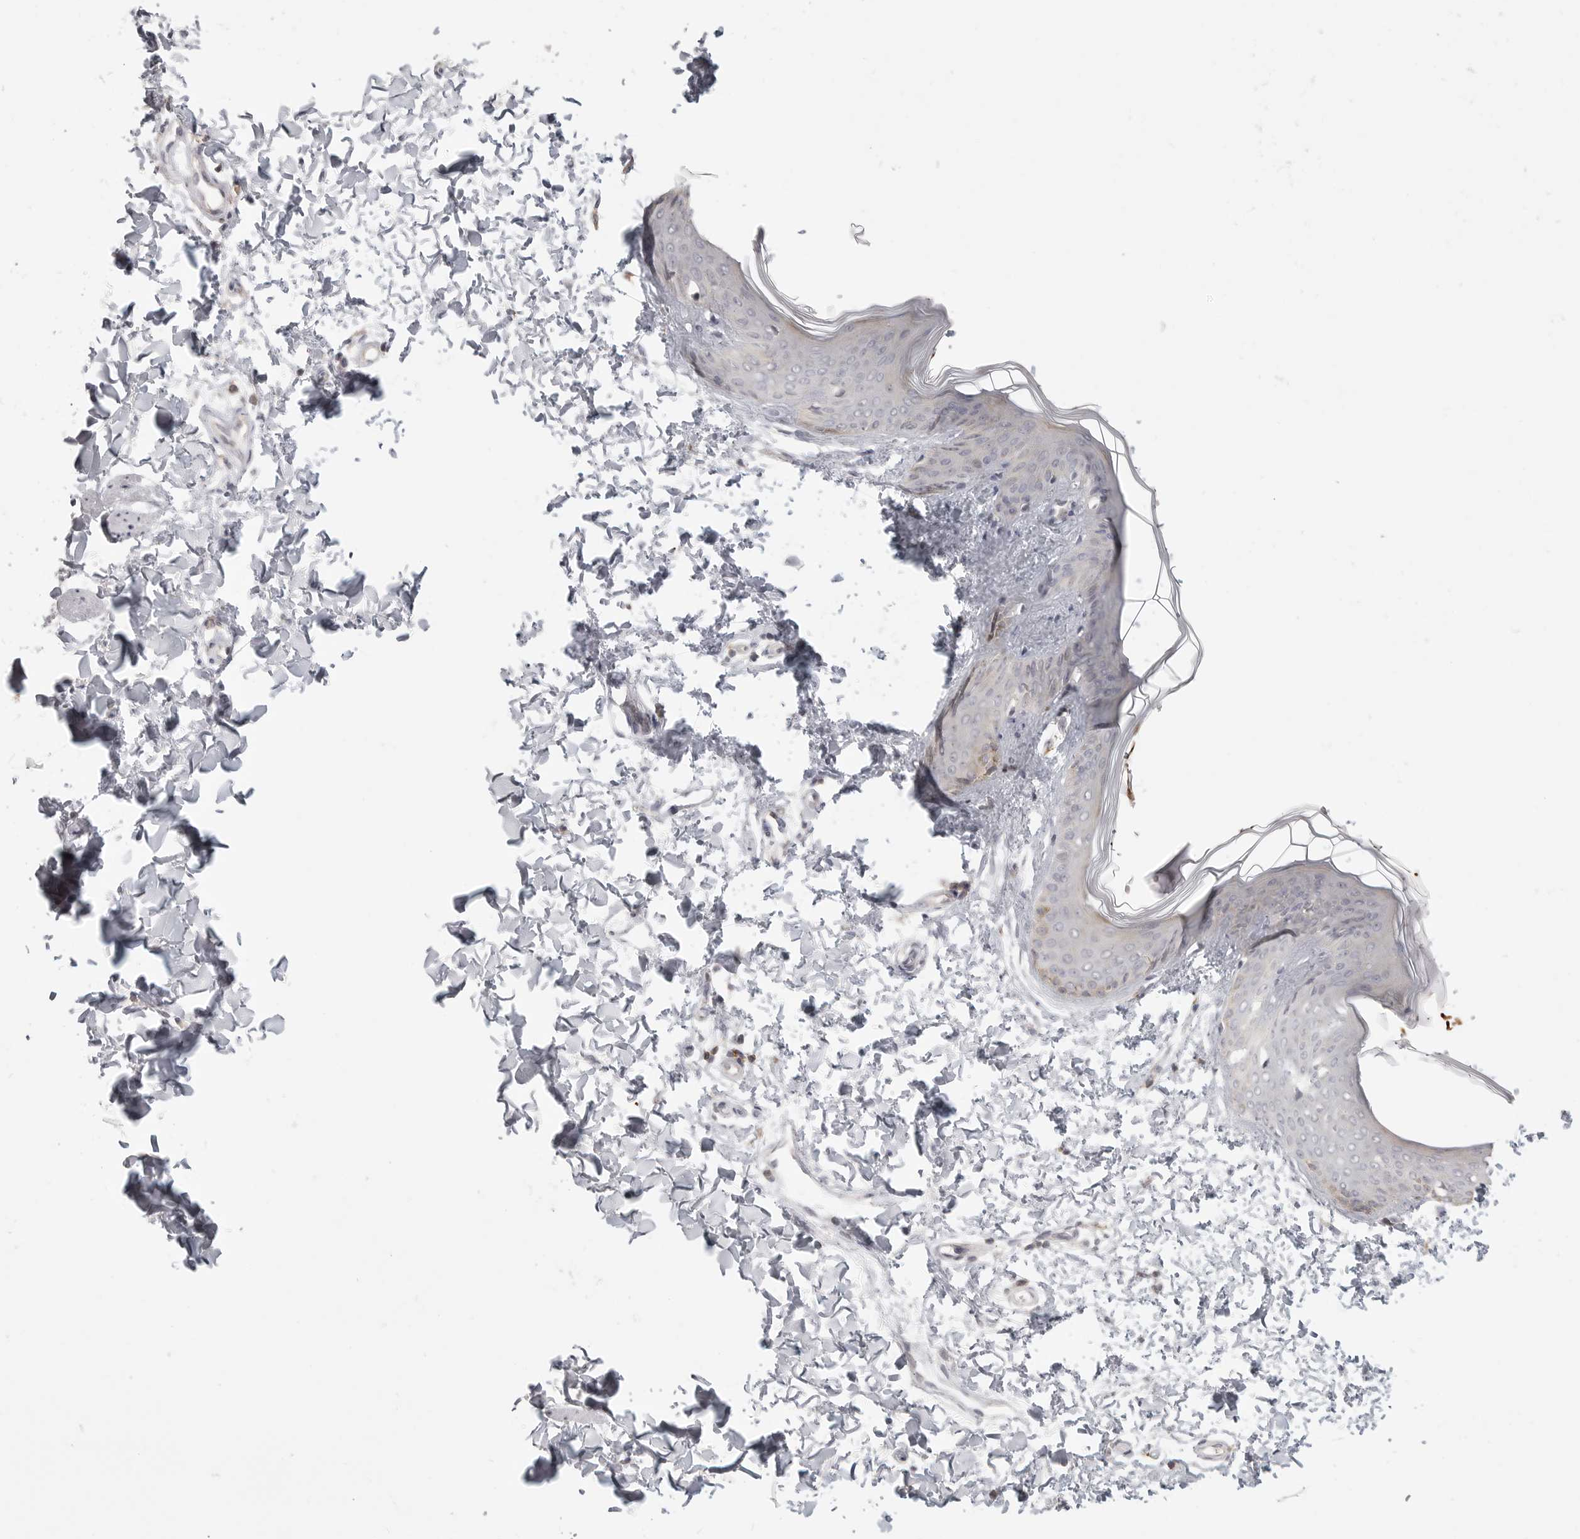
{"staining": {"intensity": "negative", "quantity": "none", "location": "none"}, "tissue": "skin", "cell_type": "Fibroblasts", "image_type": "normal", "snomed": [{"axis": "morphology", "description": "Normal tissue, NOS"}, {"axis": "topography", "description": "Skin"}], "caption": "Immunohistochemistry (IHC) histopathology image of benign skin: human skin stained with DAB (3,3'-diaminobenzidine) reveals no significant protein expression in fibroblasts. The staining was performed using DAB to visualize the protein expression in brown, while the nuclei were stained in blue with hematoxylin (Magnification: 20x).", "gene": "DBNL", "patient": {"sex": "female", "age": 17}}